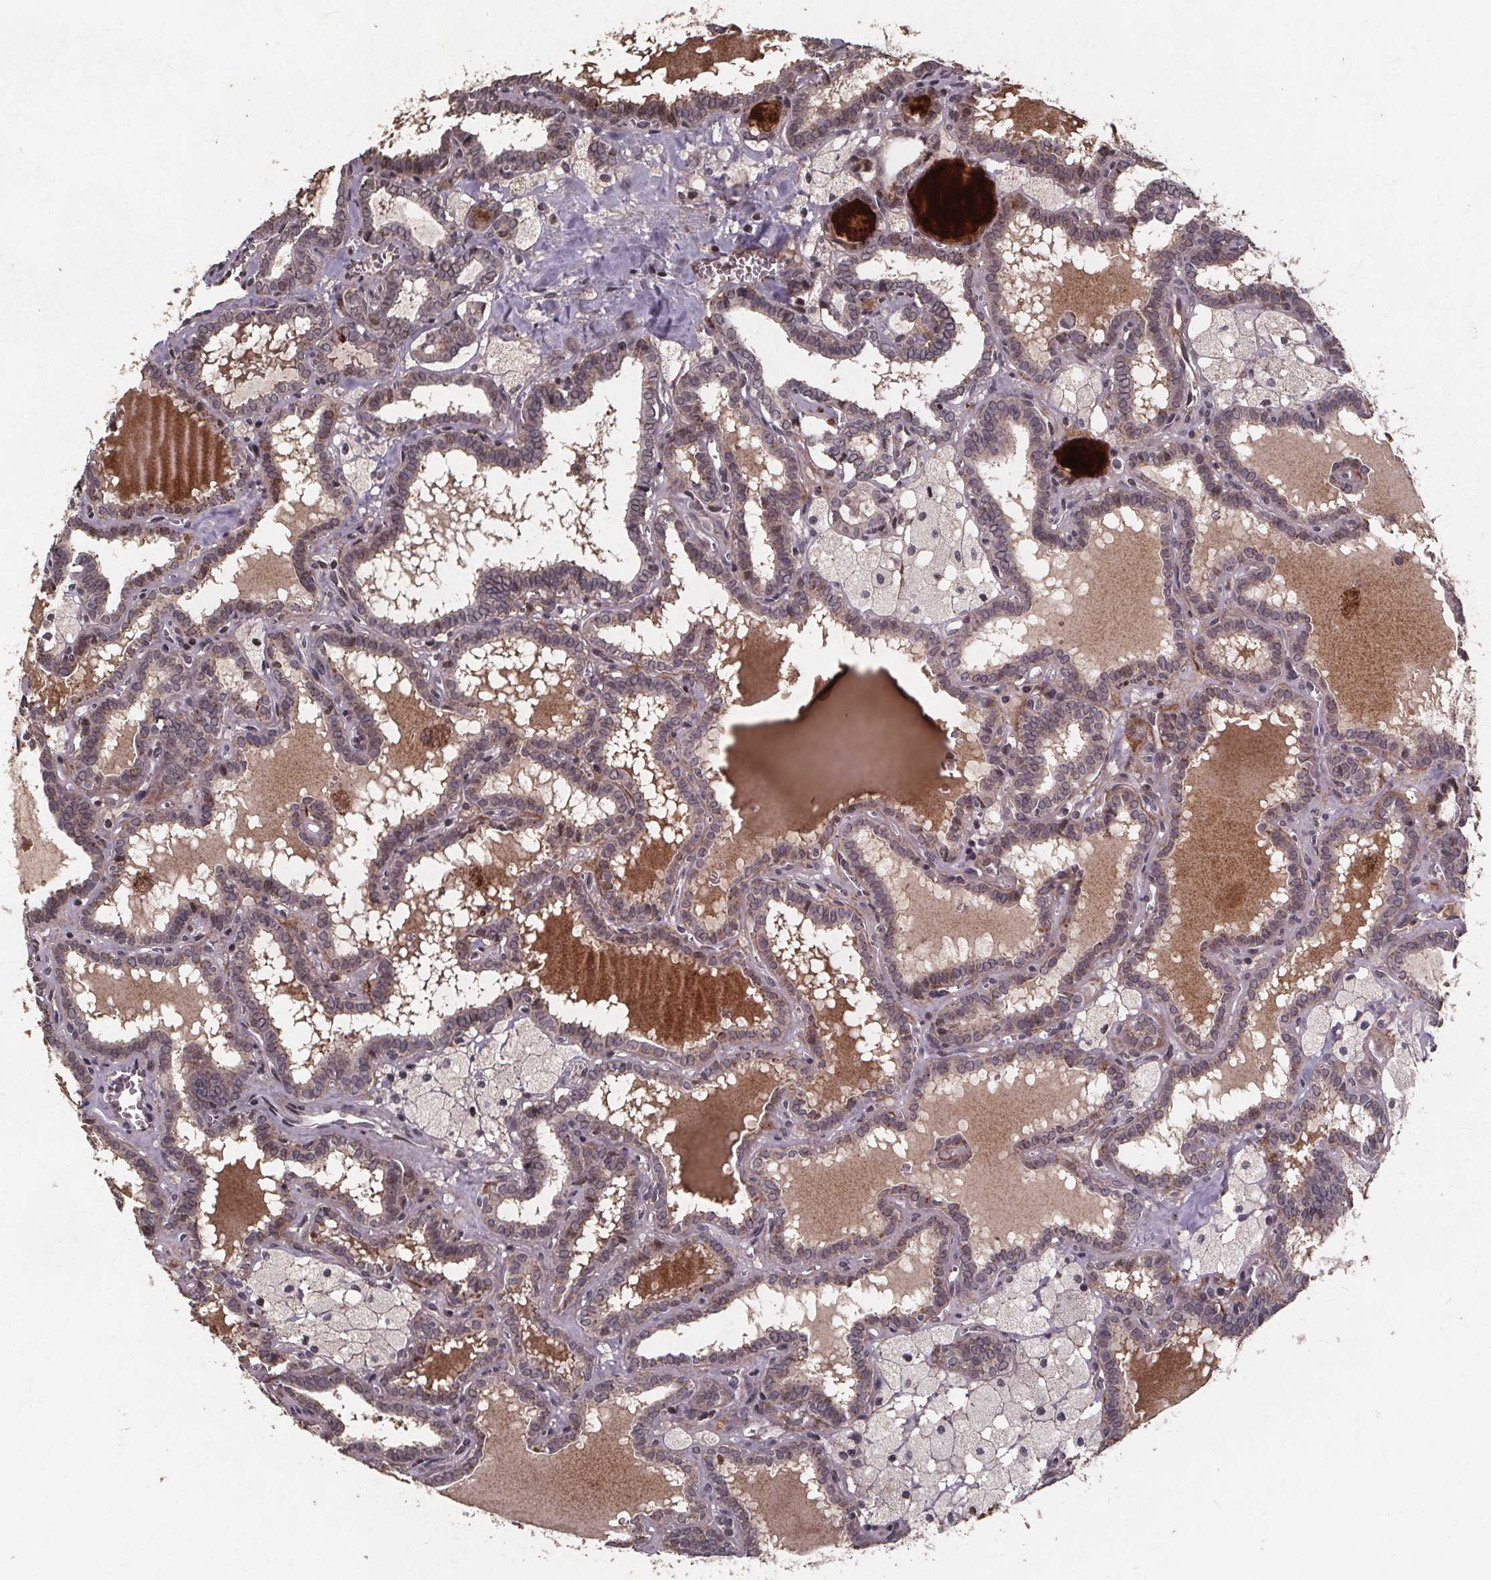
{"staining": {"intensity": "negative", "quantity": "none", "location": "none"}, "tissue": "thyroid cancer", "cell_type": "Tumor cells", "image_type": "cancer", "snomed": [{"axis": "morphology", "description": "Papillary adenocarcinoma, NOS"}, {"axis": "topography", "description": "Thyroid gland"}], "caption": "This is an immunohistochemistry micrograph of human thyroid papillary adenocarcinoma. There is no staining in tumor cells.", "gene": "GPX3", "patient": {"sex": "female", "age": 39}}